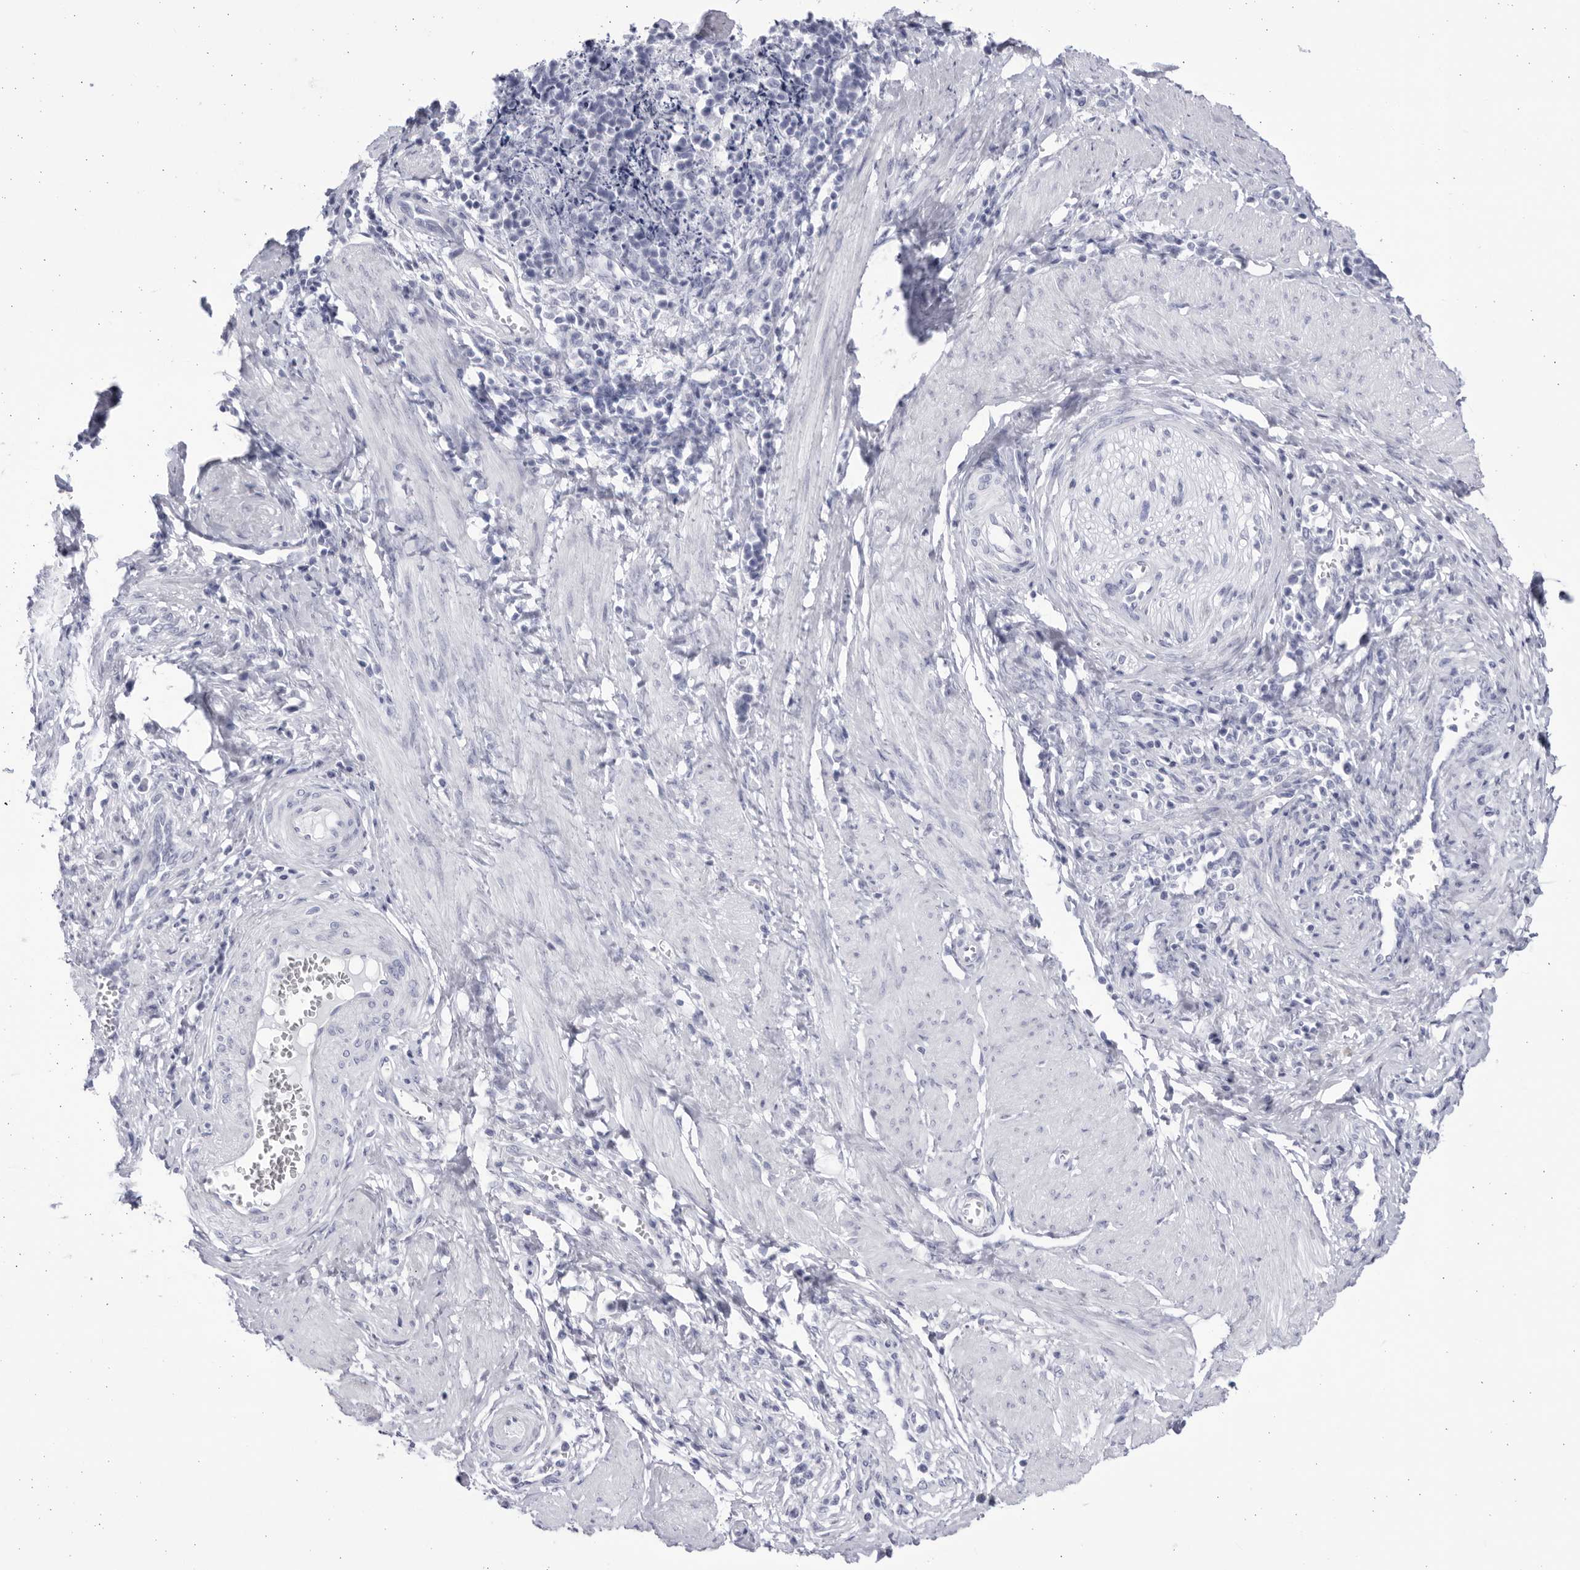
{"staining": {"intensity": "negative", "quantity": "none", "location": "none"}, "tissue": "cervical cancer", "cell_type": "Tumor cells", "image_type": "cancer", "snomed": [{"axis": "morphology", "description": "Normal tissue, NOS"}, {"axis": "morphology", "description": "Squamous cell carcinoma, NOS"}, {"axis": "topography", "description": "Cervix"}], "caption": "The image shows no significant expression in tumor cells of cervical squamous cell carcinoma.", "gene": "CCDC181", "patient": {"sex": "female", "age": 35}}